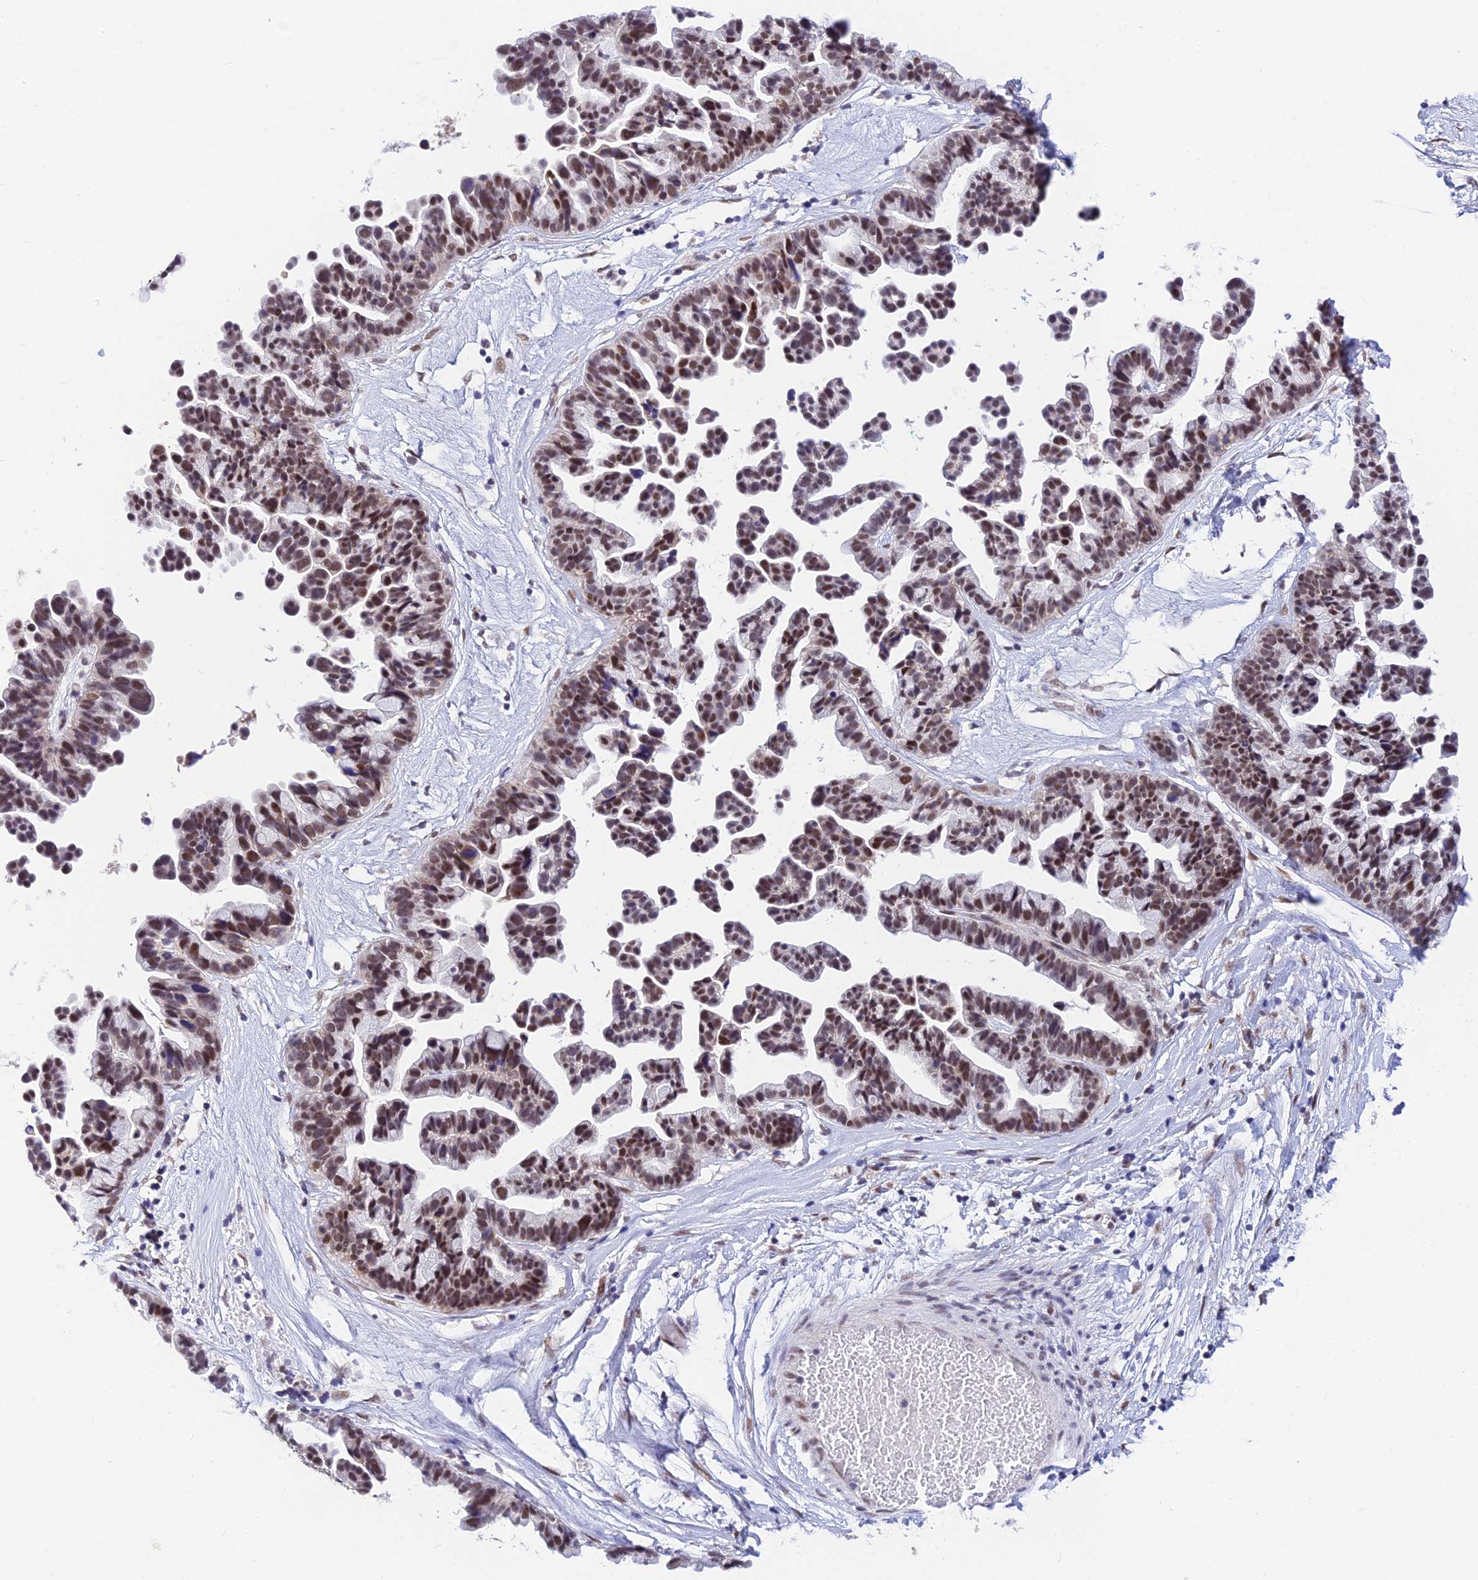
{"staining": {"intensity": "moderate", "quantity": ">75%", "location": "nuclear"}, "tissue": "ovarian cancer", "cell_type": "Tumor cells", "image_type": "cancer", "snomed": [{"axis": "morphology", "description": "Cystadenocarcinoma, serous, NOS"}, {"axis": "topography", "description": "Ovary"}], "caption": "Tumor cells display medium levels of moderate nuclear staining in approximately >75% of cells in human serous cystadenocarcinoma (ovarian). Ihc stains the protein in brown and the nuclei are stained blue.", "gene": "C2orf49", "patient": {"sex": "female", "age": 56}}